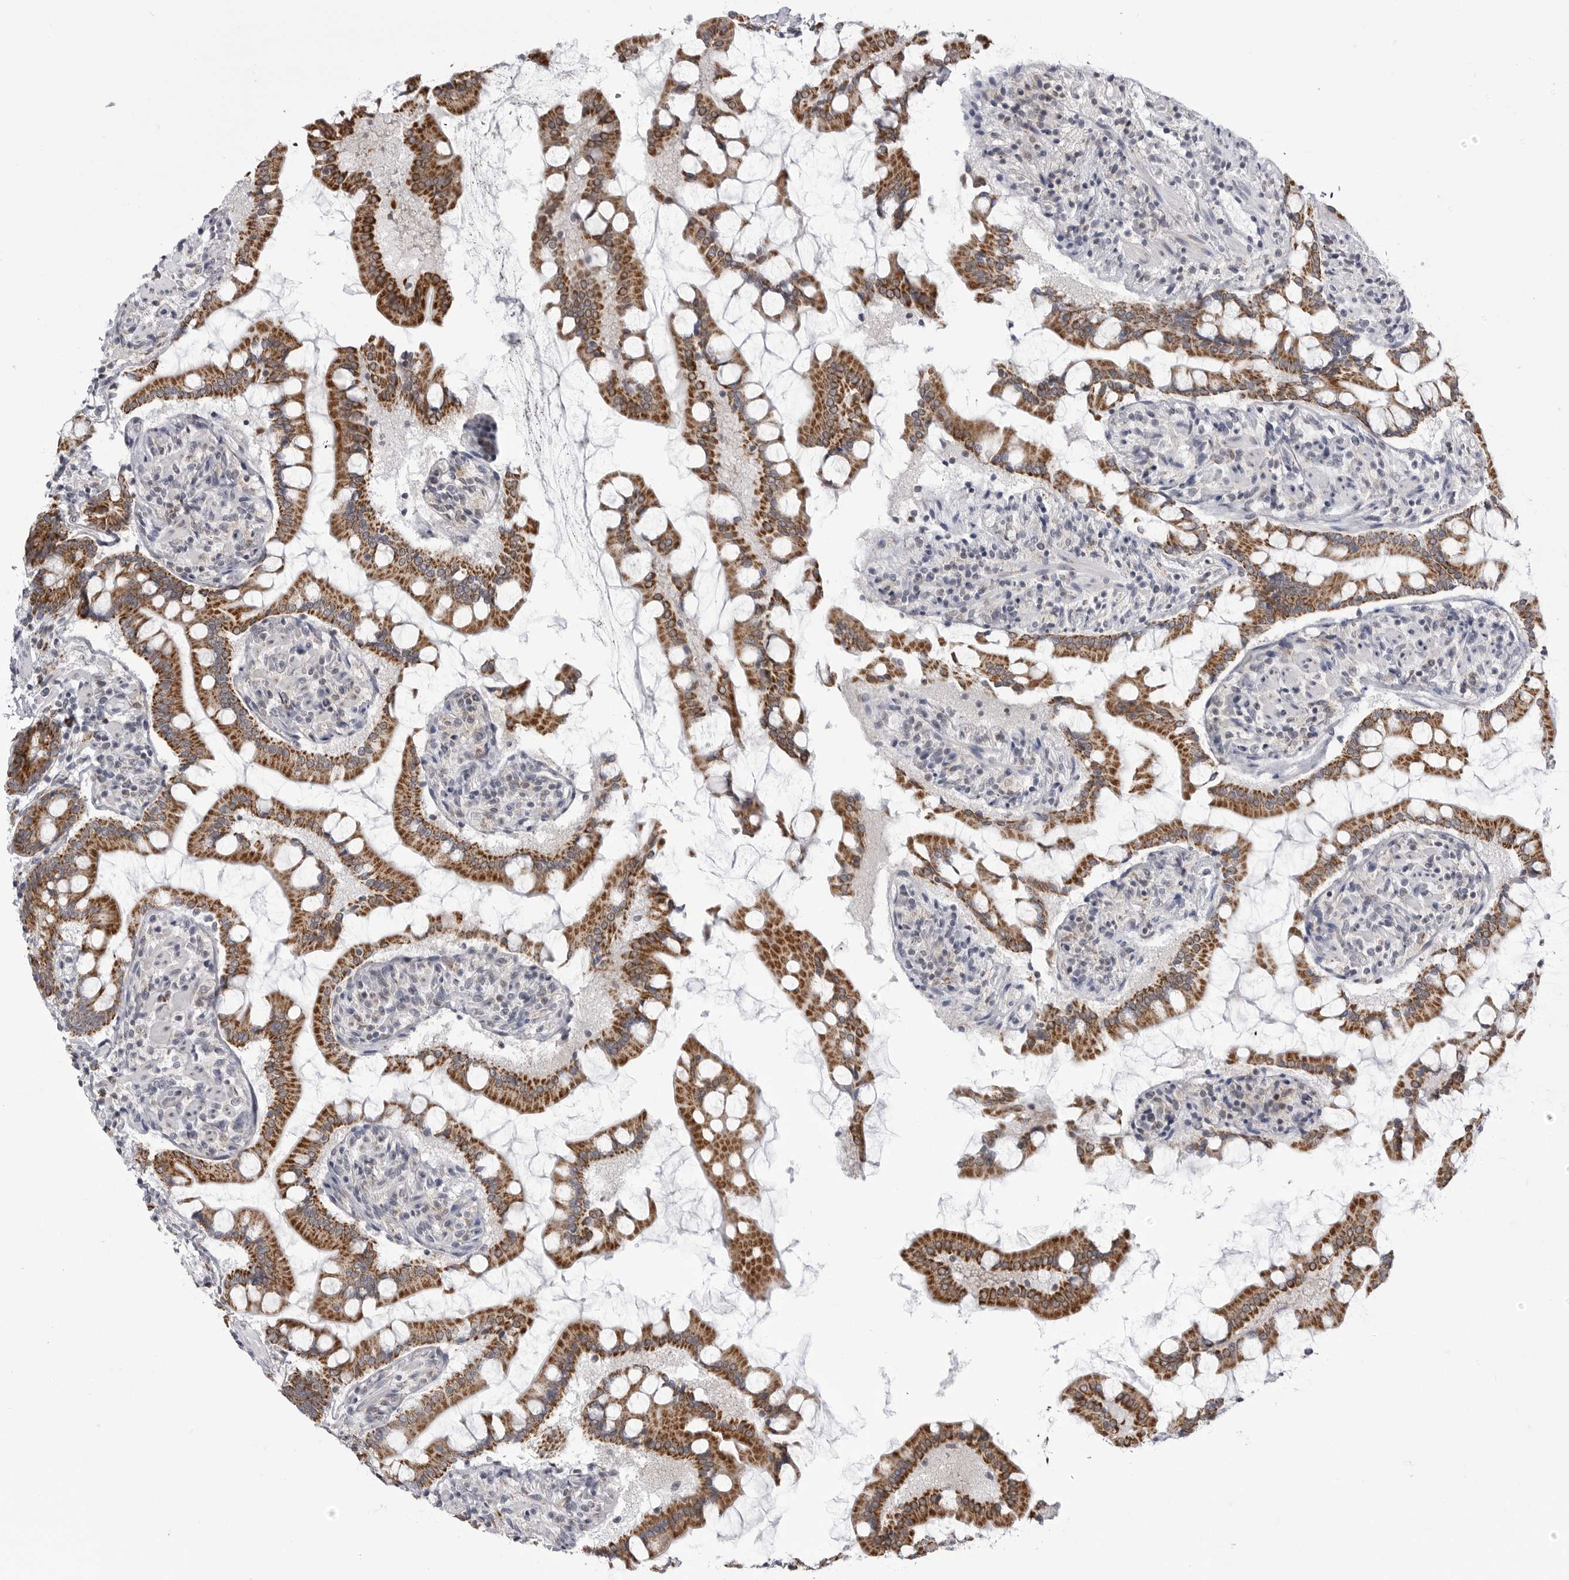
{"staining": {"intensity": "strong", "quantity": ">75%", "location": "cytoplasmic/membranous"}, "tissue": "small intestine", "cell_type": "Glandular cells", "image_type": "normal", "snomed": [{"axis": "morphology", "description": "Normal tissue, NOS"}, {"axis": "topography", "description": "Small intestine"}], "caption": "A brown stain labels strong cytoplasmic/membranous expression of a protein in glandular cells of normal human small intestine. Using DAB (brown) and hematoxylin (blue) stains, captured at high magnification using brightfield microscopy.", "gene": "FH", "patient": {"sex": "male", "age": 41}}